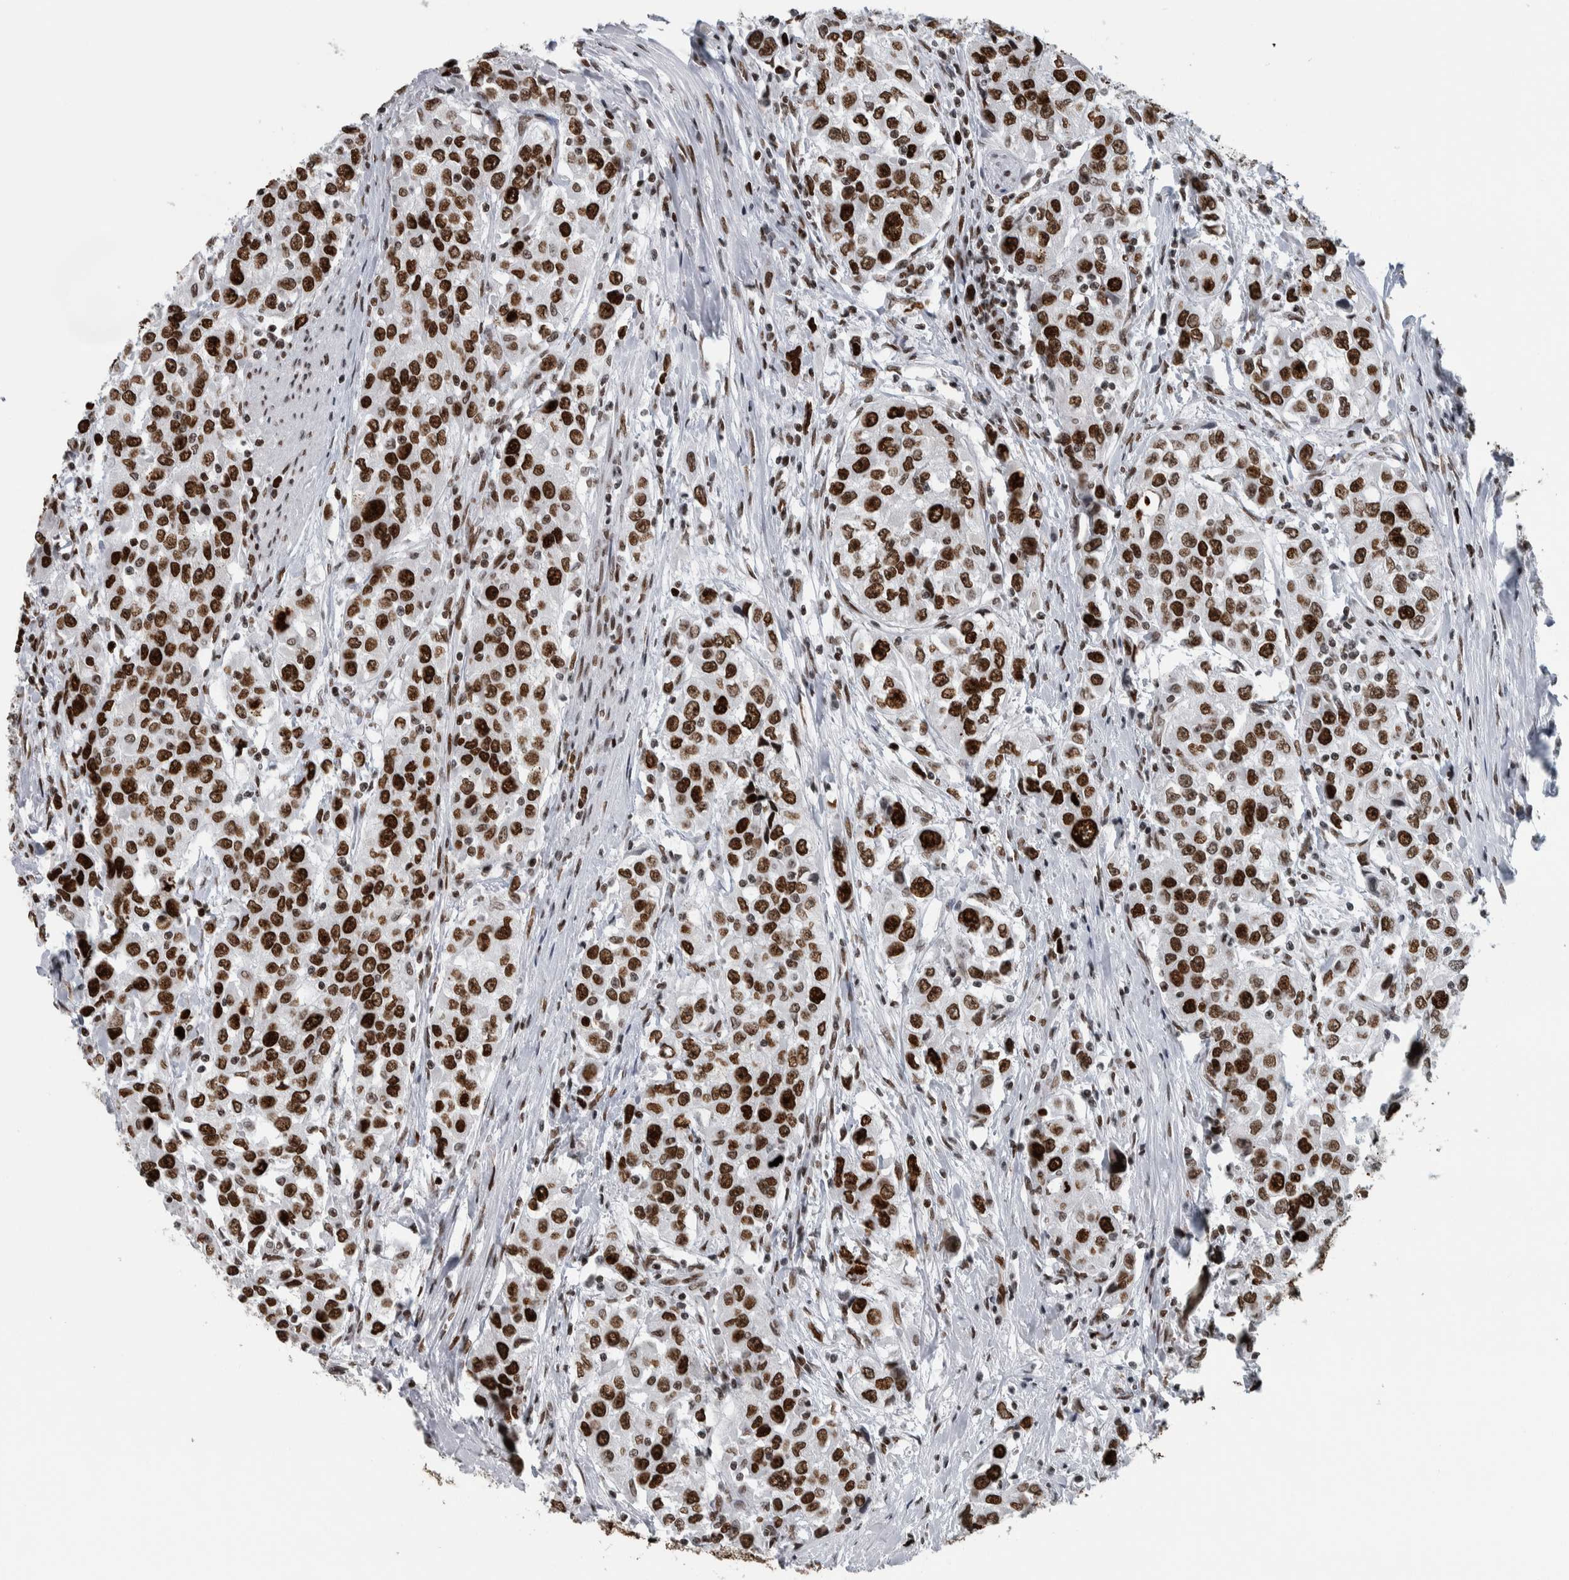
{"staining": {"intensity": "strong", "quantity": ">75%", "location": "nuclear"}, "tissue": "urothelial cancer", "cell_type": "Tumor cells", "image_type": "cancer", "snomed": [{"axis": "morphology", "description": "Urothelial carcinoma, High grade"}, {"axis": "topography", "description": "Urinary bladder"}], "caption": "The micrograph displays immunohistochemical staining of urothelial carcinoma (high-grade). There is strong nuclear expression is appreciated in about >75% of tumor cells.", "gene": "TOP2B", "patient": {"sex": "female", "age": 80}}